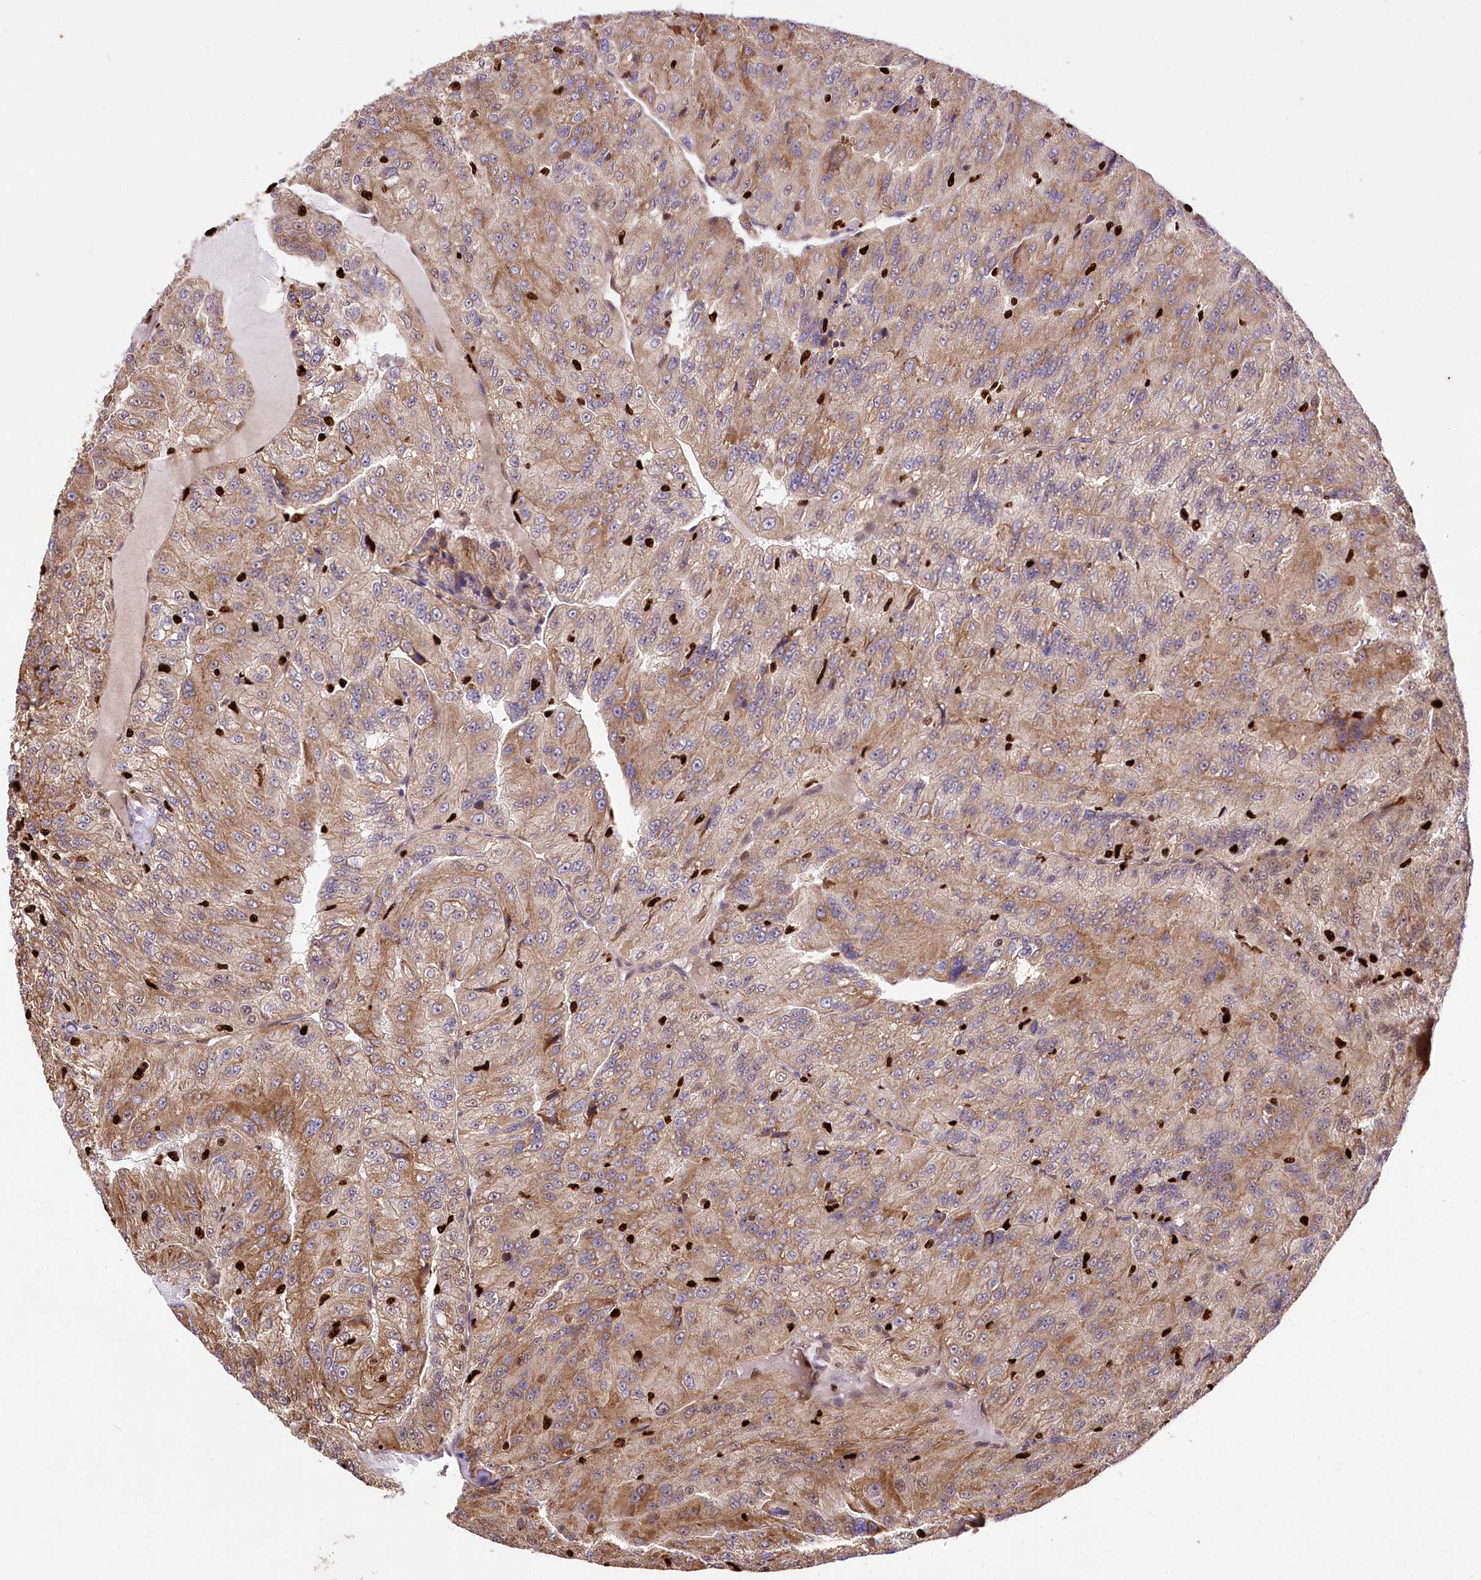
{"staining": {"intensity": "moderate", "quantity": "25%-75%", "location": "cytoplasmic/membranous"}, "tissue": "renal cancer", "cell_type": "Tumor cells", "image_type": "cancer", "snomed": [{"axis": "morphology", "description": "Adenocarcinoma, NOS"}, {"axis": "topography", "description": "Kidney"}], "caption": "Protein expression analysis of renal cancer shows moderate cytoplasmic/membranous expression in about 25%-75% of tumor cells. (Stains: DAB (3,3'-diaminobenzidine) in brown, nuclei in blue, Microscopy: brightfield microscopy at high magnification).", "gene": "FIGN", "patient": {"sex": "female", "age": 63}}